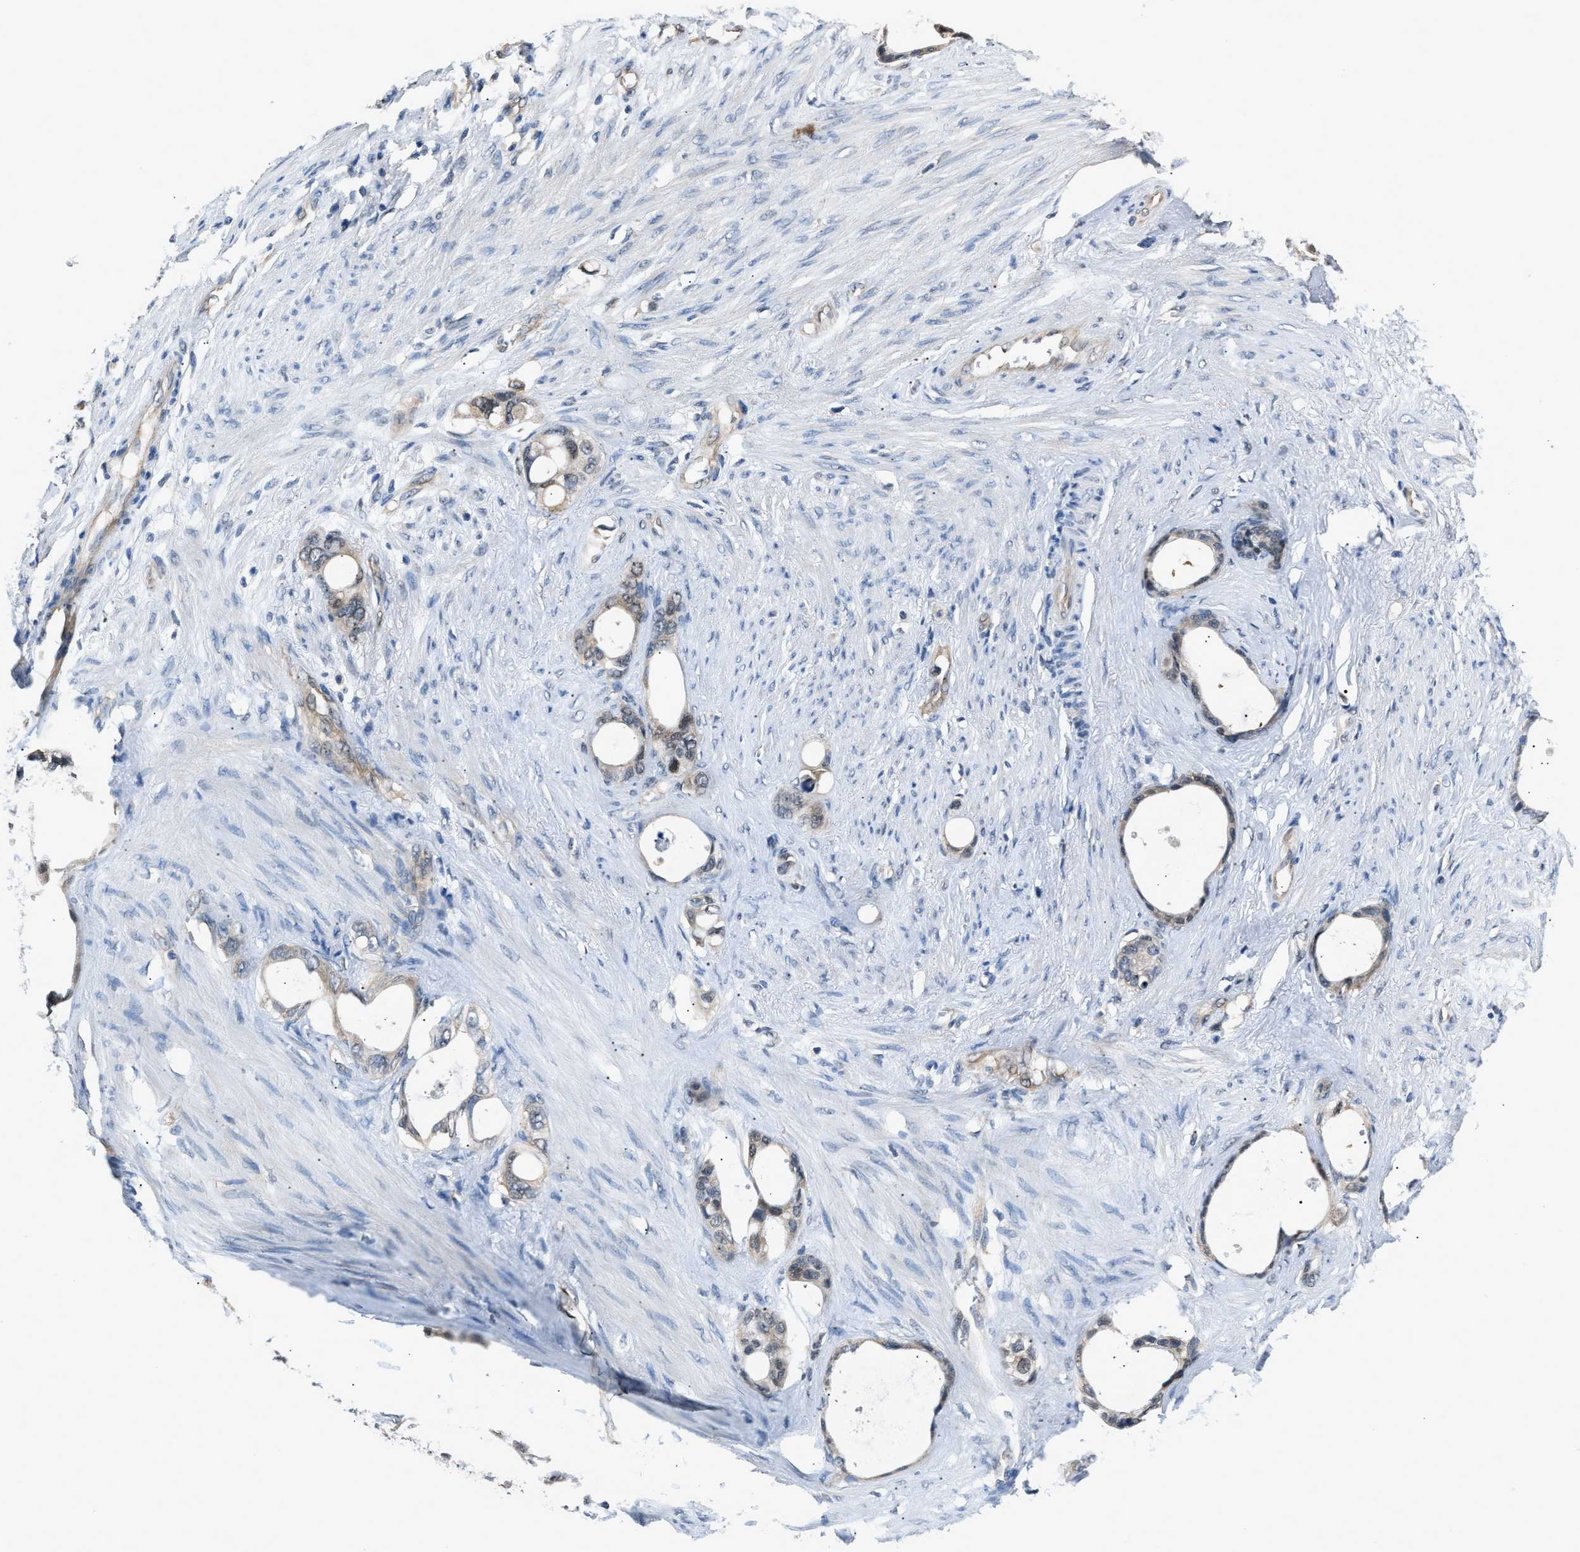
{"staining": {"intensity": "weak", "quantity": "25%-75%", "location": "cytoplasmic/membranous"}, "tissue": "stomach cancer", "cell_type": "Tumor cells", "image_type": "cancer", "snomed": [{"axis": "morphology", "description": "Adenocarcinoma, NOS"}, {"axis": "topography", "description": "Stomach"}], "caption": "Immunohistochemistry (IHC) of human adenocarcinoma (stomach) demonstrates low levels of weak cytoplasmic/membranous expression in about 25%-75% of tumor cells. (DAB (3,3'-diaminobenzidine) IHC, brown staining for protein, blue staining for nuclei).", "gene": "TP53I3", "patient": {"sex": "female", "age": 75}}